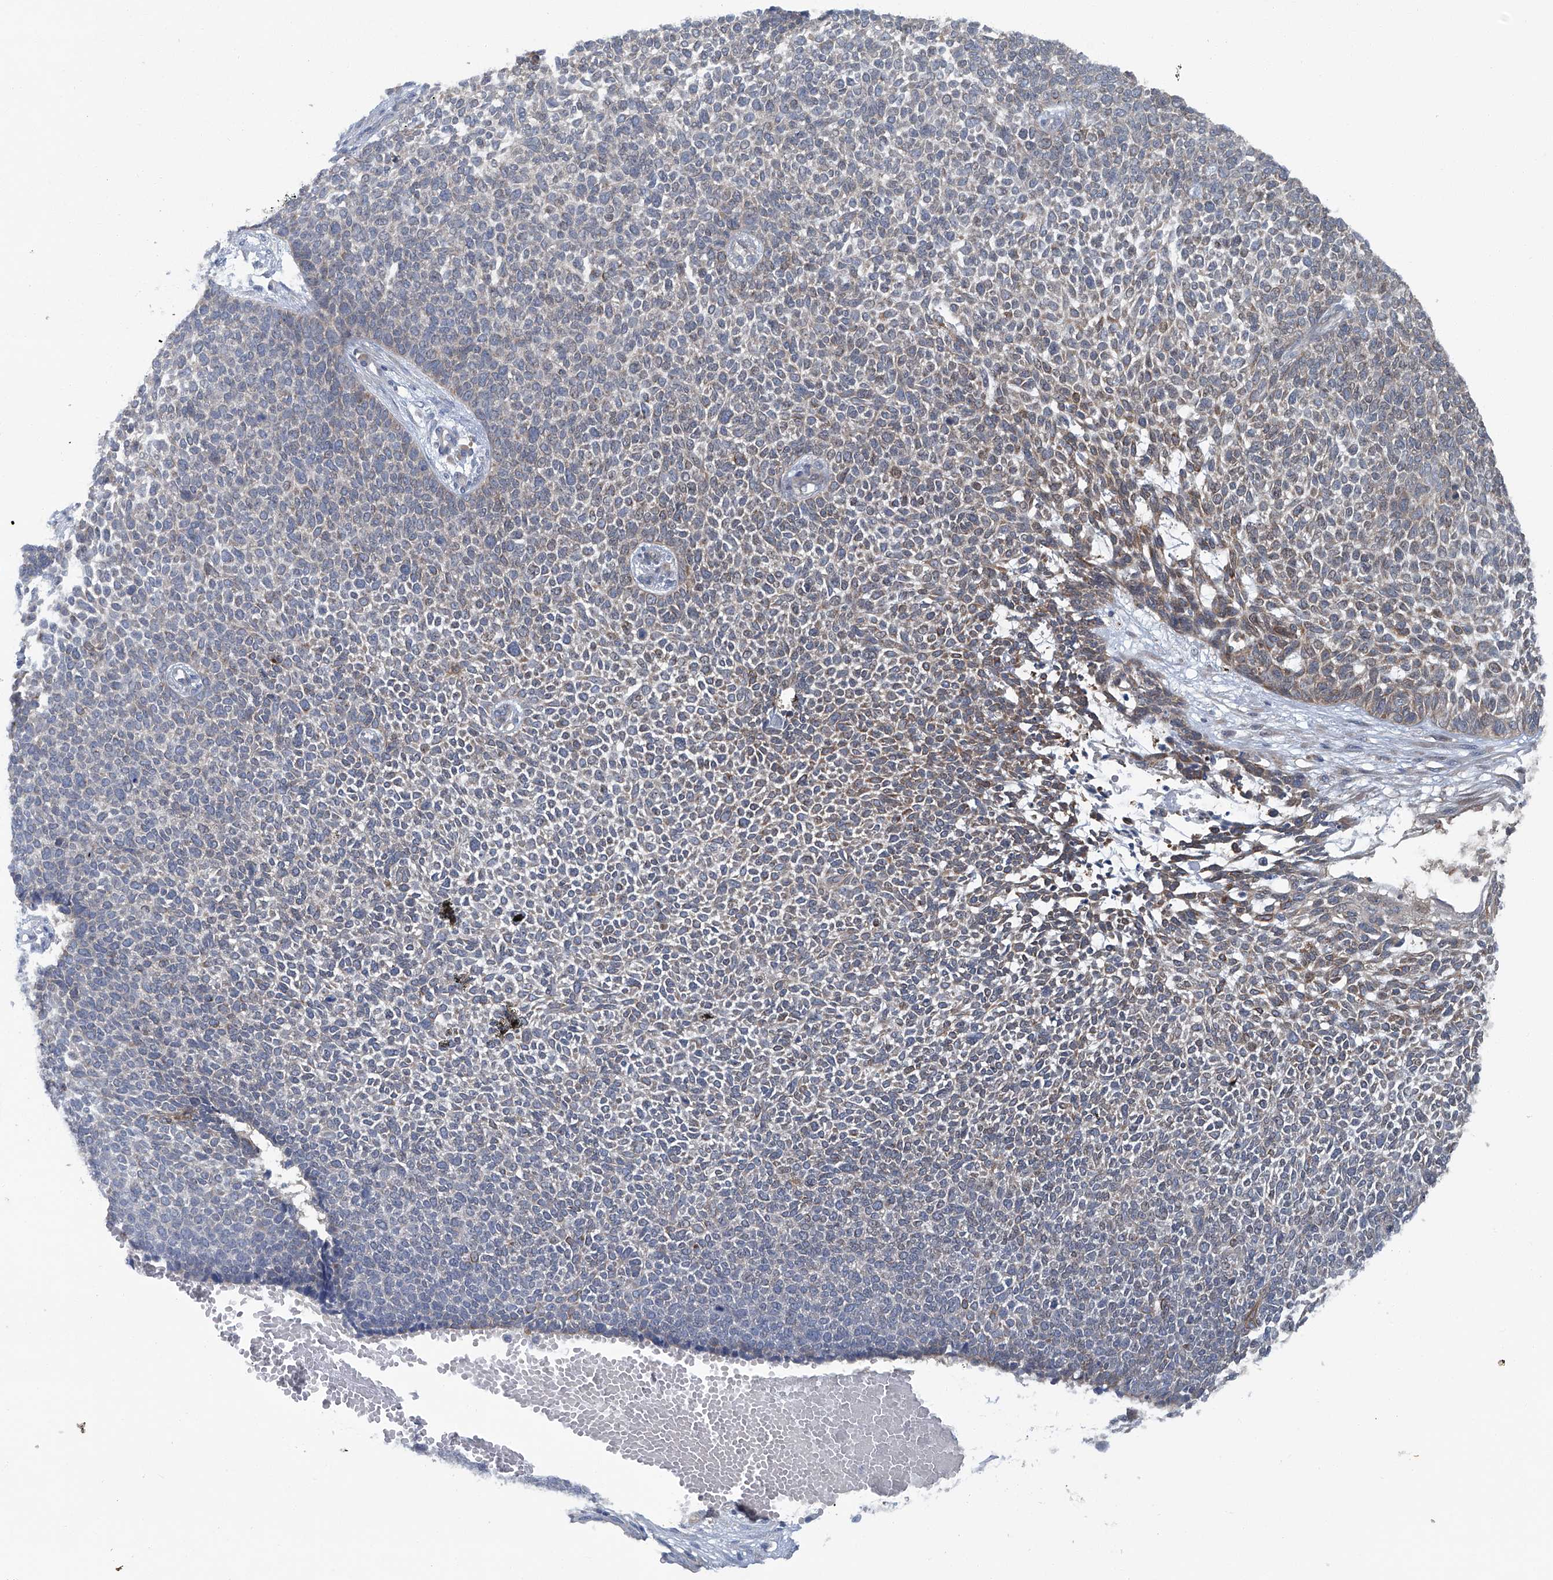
{"staining": {"intensity": "moderate", "quantity": "25%-75%", "location": "cytoplasmic/membranous"}, "tissue": "skin cancer", "cell_type": "Tumor cells", "image_type": "cancer", "snomed": [{"axis": "morphology", "description": "Basal cell carcinoma"}, {"axis": "topography", "description": "Skin"}], "caption": "Skin basal cell carcinoma tissue exhibits moderate cytoplasmic/membranous expression in approximately 25%-75% of tumor cells, visualized by immunohistochemistry.", "gene": "ANKRD34A", "patient": {"sex": "female", "age": 84}}